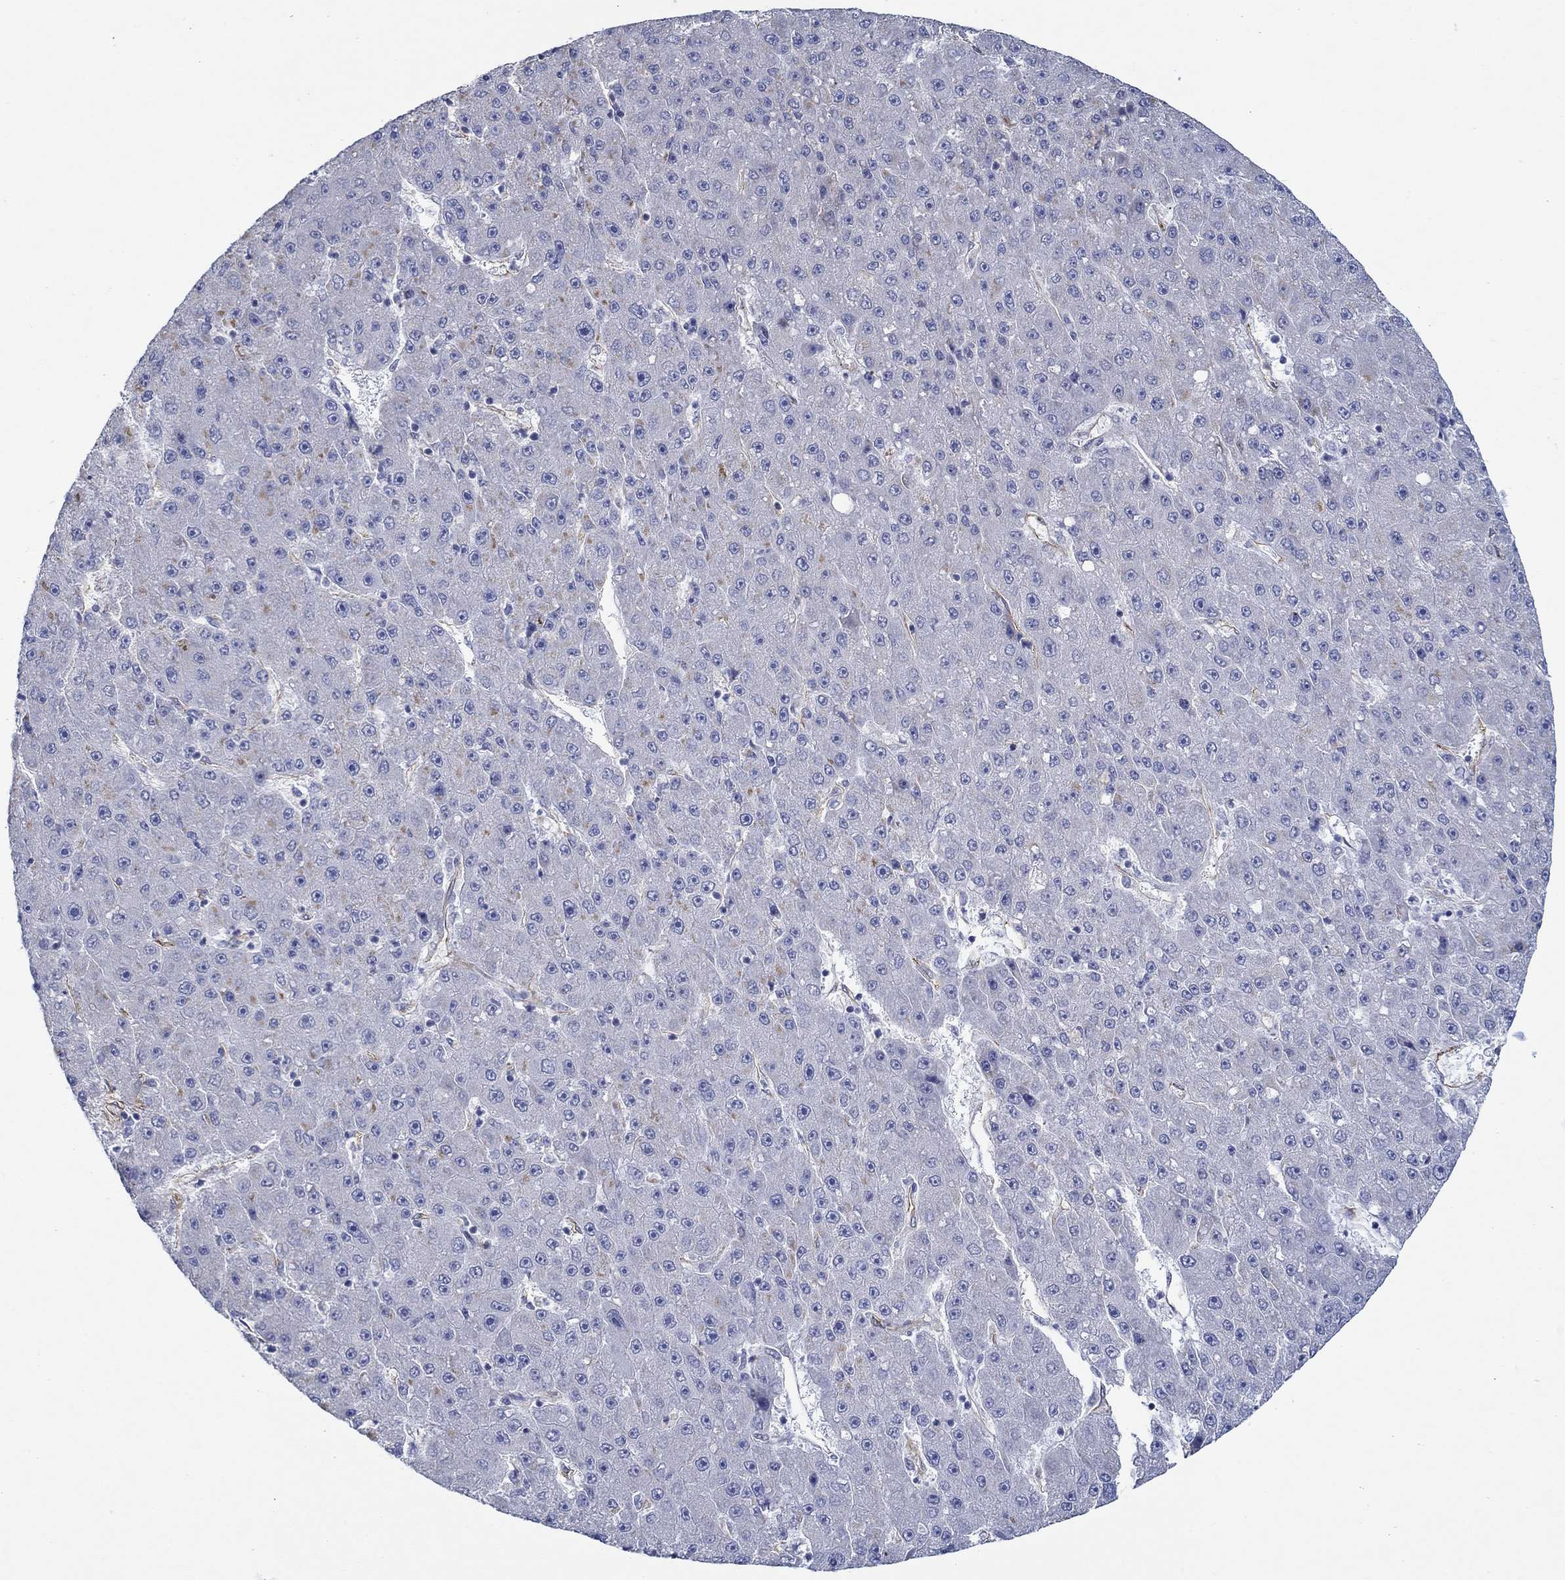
{"staining": {"intensity": "negative", "quantity": "none", "location": "none"}, "tissue": "liver cancer", "cell_type": "Tumor cells", "image_type": "cancer", "snomed": [{"axis": "morphology", "description": "Carcinoma, Hepatocellular, NOS"}, {"axis": "topography", "description": "Liver"}], "caption": "Immunohistochemistry (IHC) histopathology image of human liver cancer stained for a protein (brown), which demonstrates no positivity in tumor cells.", "gene": "GJA5", "patient": {"sex": "male", "age": 67}}